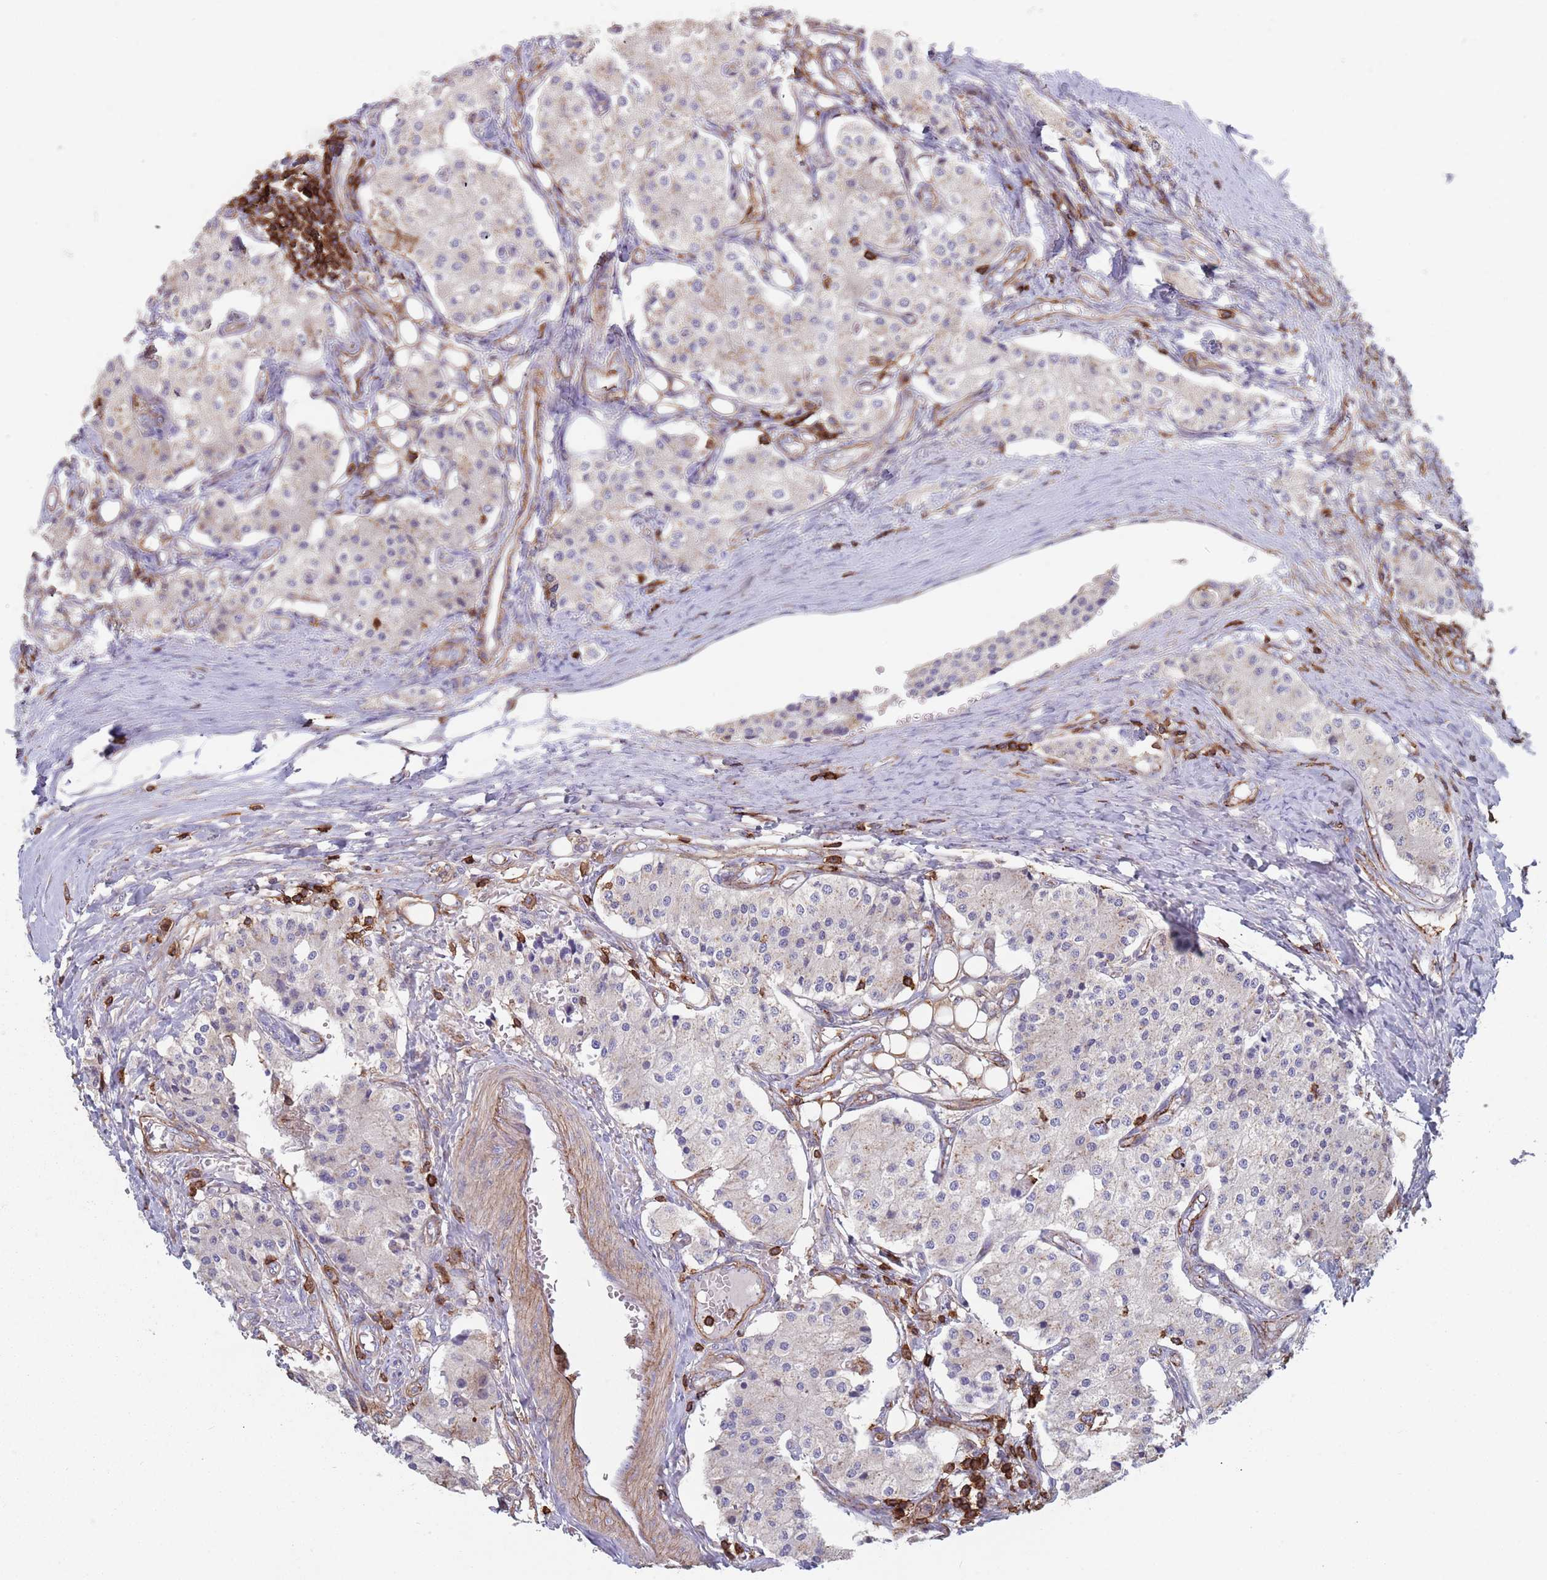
{"staining": {"intensity": "moderate", "quantity": "25%-75%", "location": "cytoplasmic/membranous"}, "tissue": "carcinoid", "cell_type": "Tumor cells", "image_type": "cancer", "snomed": [{"axis": "morphology", "description": "Carcinoid, malignant, NOS"}, {"axis": "topography", "description": "Colon"}], "caption": "The image shows a brown stain indicating the presence of a protein in the cytoplasmic/membranous of tumor cells in carcinoid.", "gene": "RNF144A", "patient": {"sex": "female", "age": 52}}